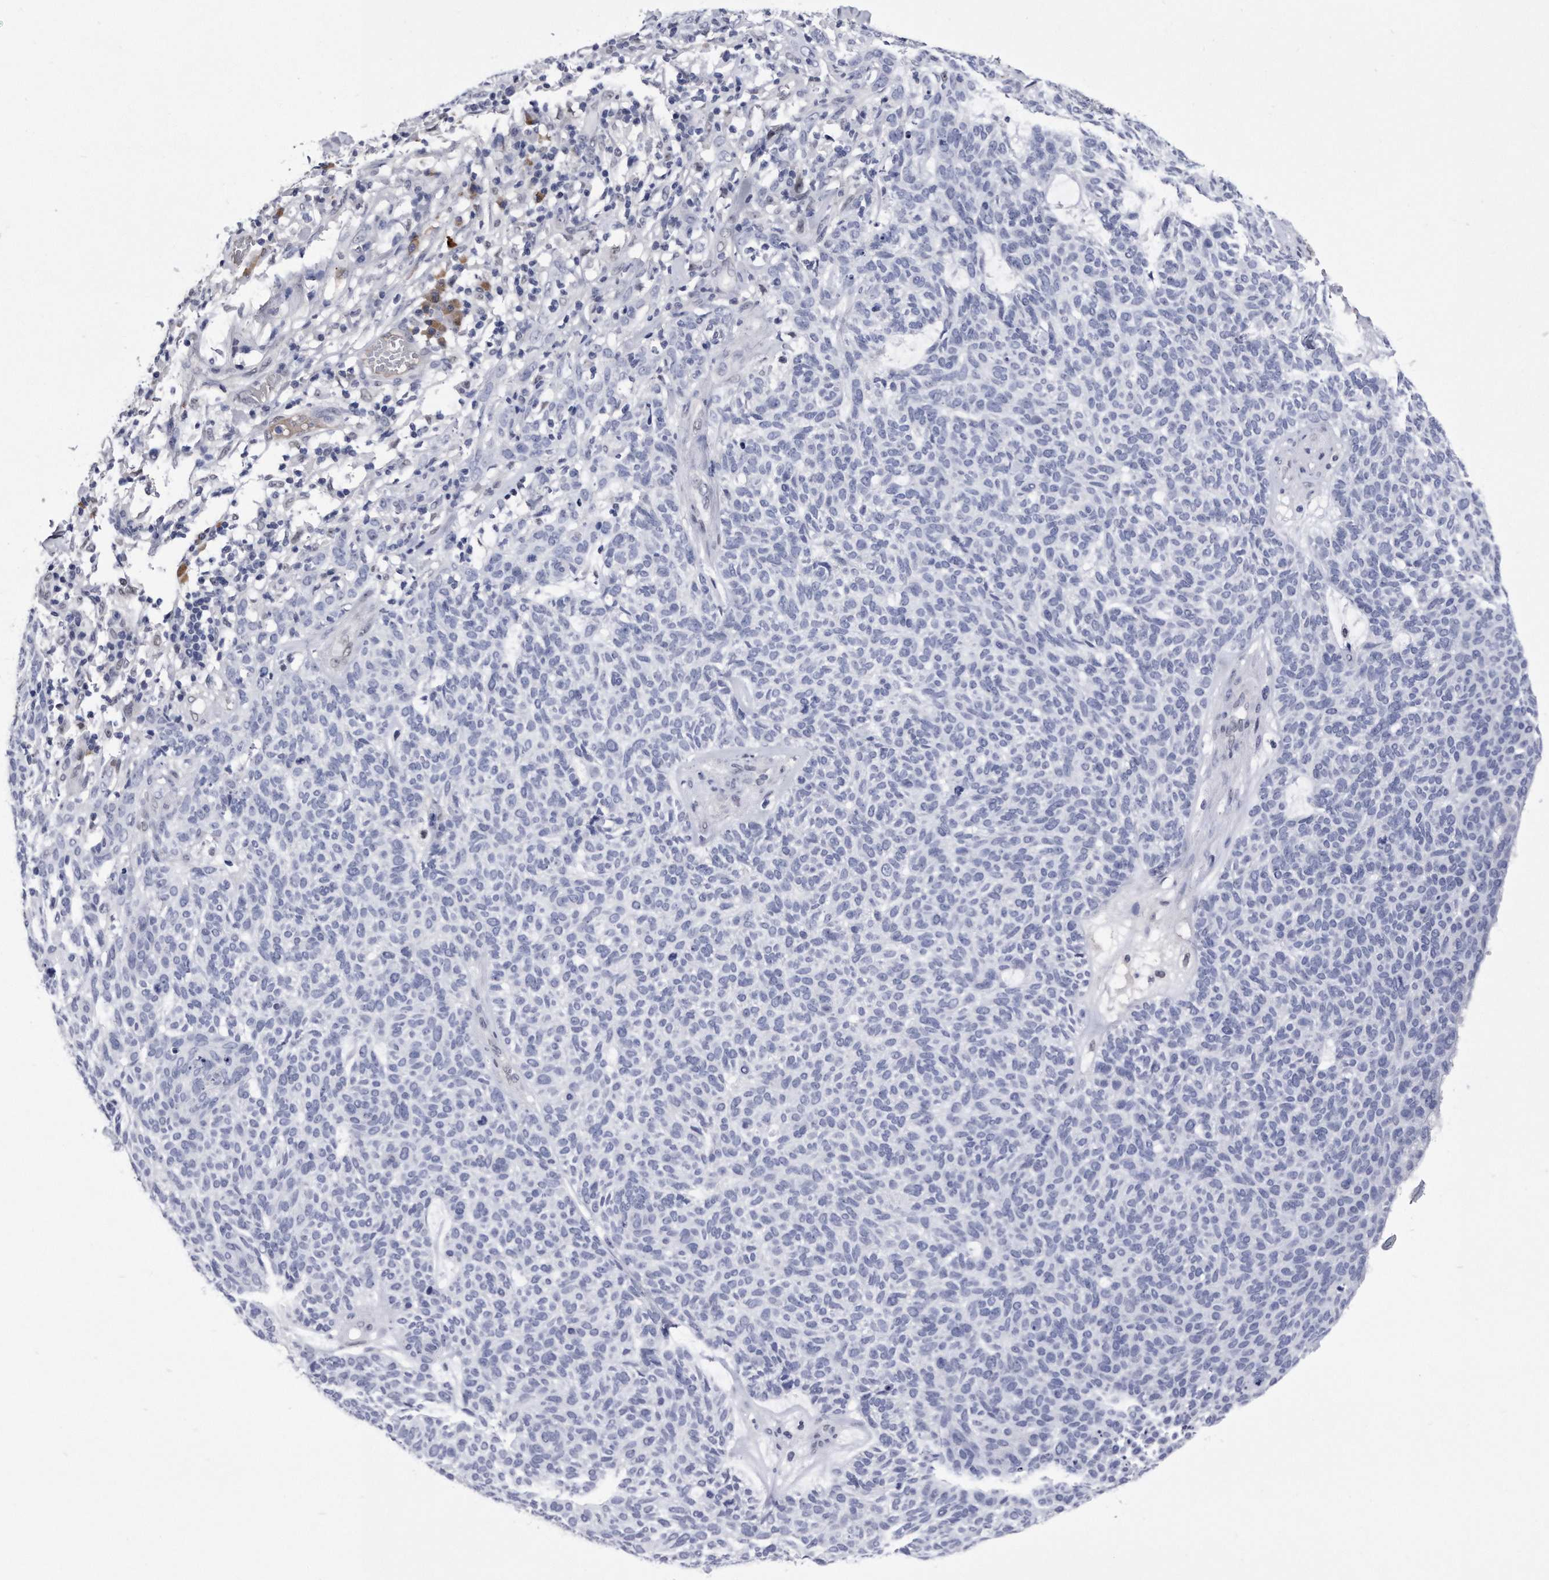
{"staining": {"intensity": "negative", "quantity": "none", "location": "none"}, "tissue": "skin cancer", "cell_type": "Tumor cells", "image_type": "cancer", "snomed": [{"axis": "morphology", "description": "Squamous cell carcinoma, NOS"}, {"axis": "topography", "description": "Skin"}], "caption": "An immunohistochemistry (IHC) image of squamous cell carcinoma (skin) is shown. There is no staining in tumor cells of squamous cell carcinoma (skin).", "gene": "KCTD8", "patient": {"sex": "female", "age": 90}}